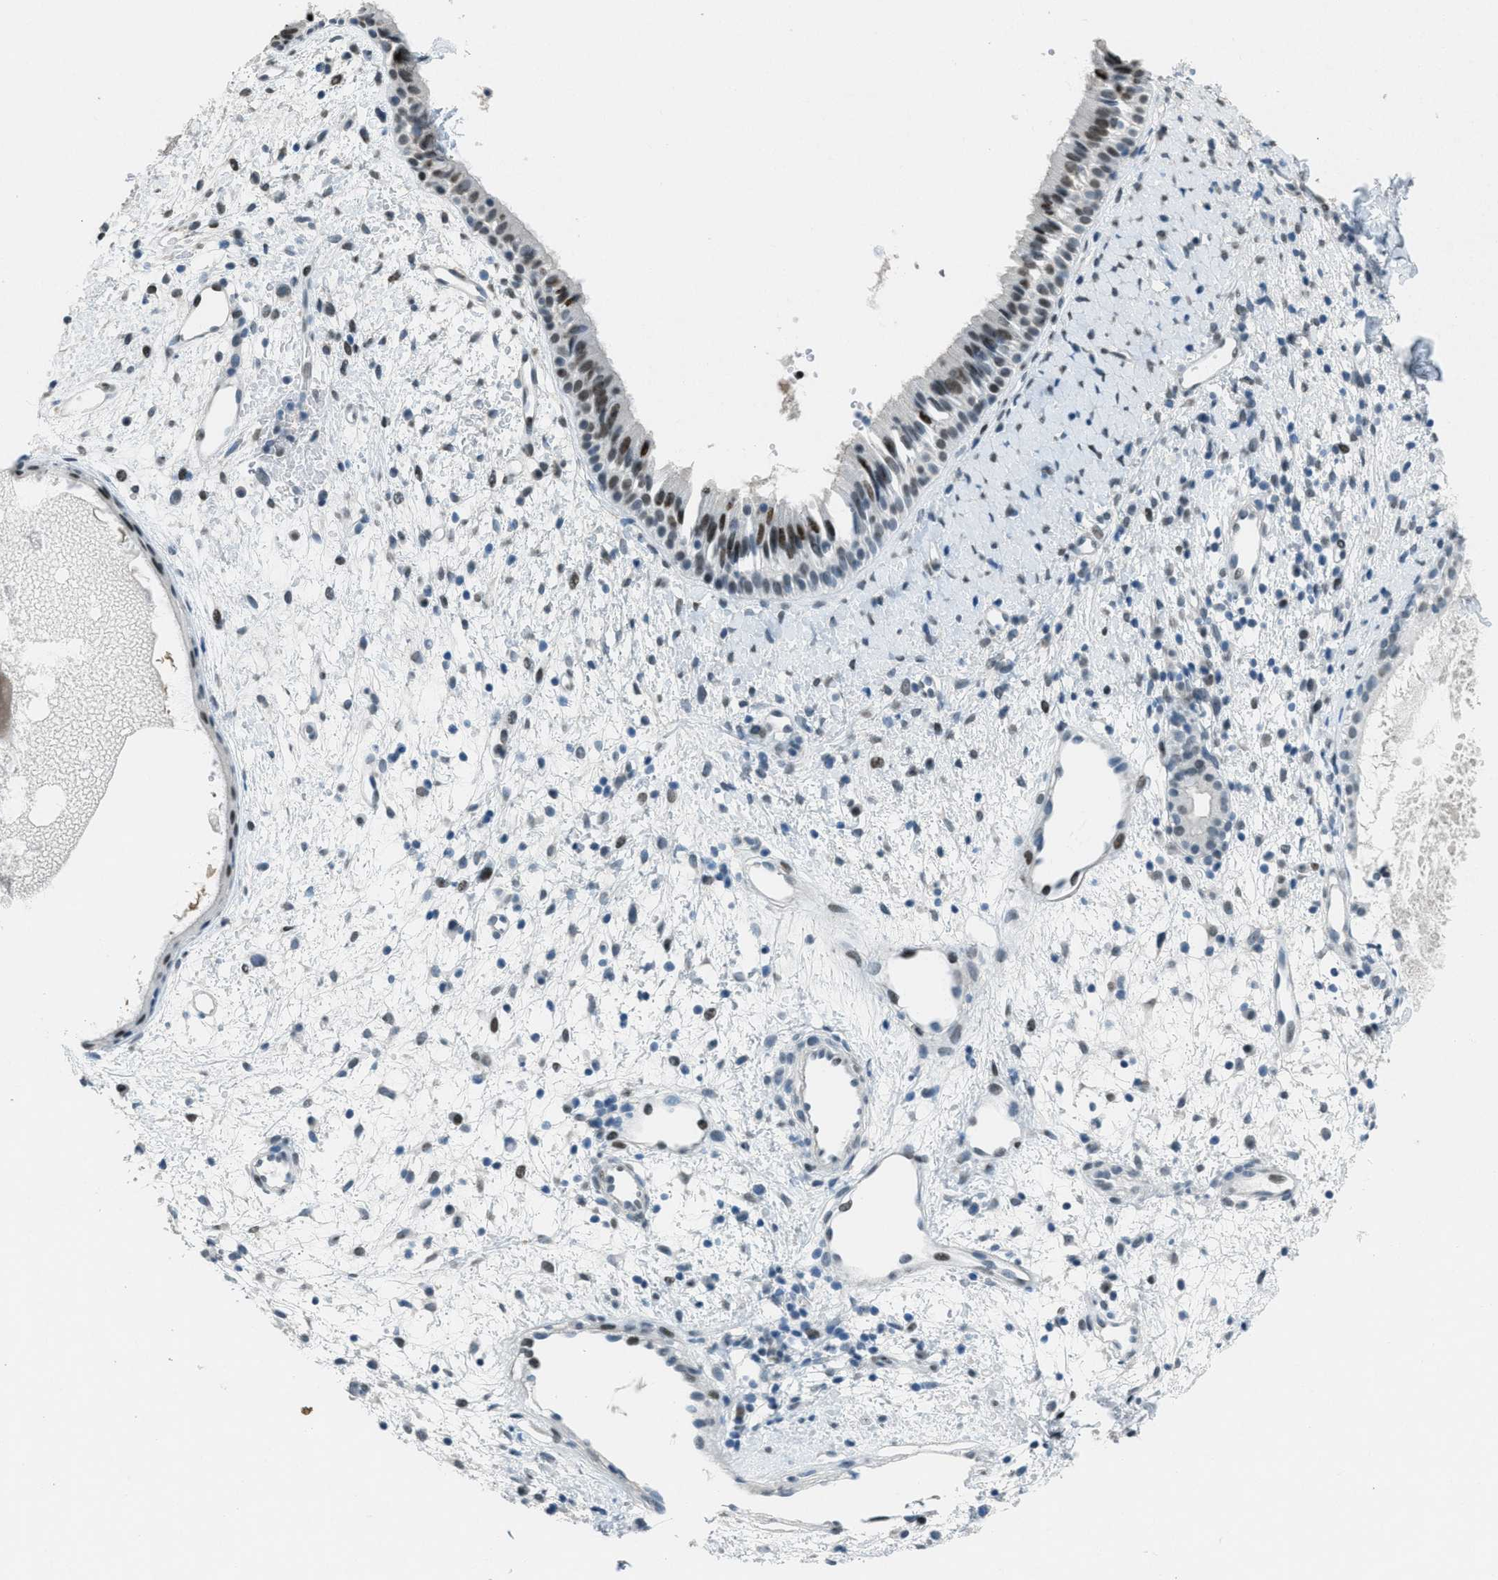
{"staining": {"intensity": "moderate", "quantity": "<25%", "location": "nuclear"}, "tissue": "nasopharynx", "cell_type": "Respiratory epithelial cells", "image_type": "normal", "snomed": [{"axis": "morphology", "description": "Normal tissue, NOS"}, {"axis": "topography", "description": "Nasopharynx"}], "caption": "The photomicrograph displays a brown stain indicating the presence of a protein in the nuclear of respiratory epithelial cells in nasopharynx.", "gene": "TTC13", "patient": {"sex": "male", "age": 22}}